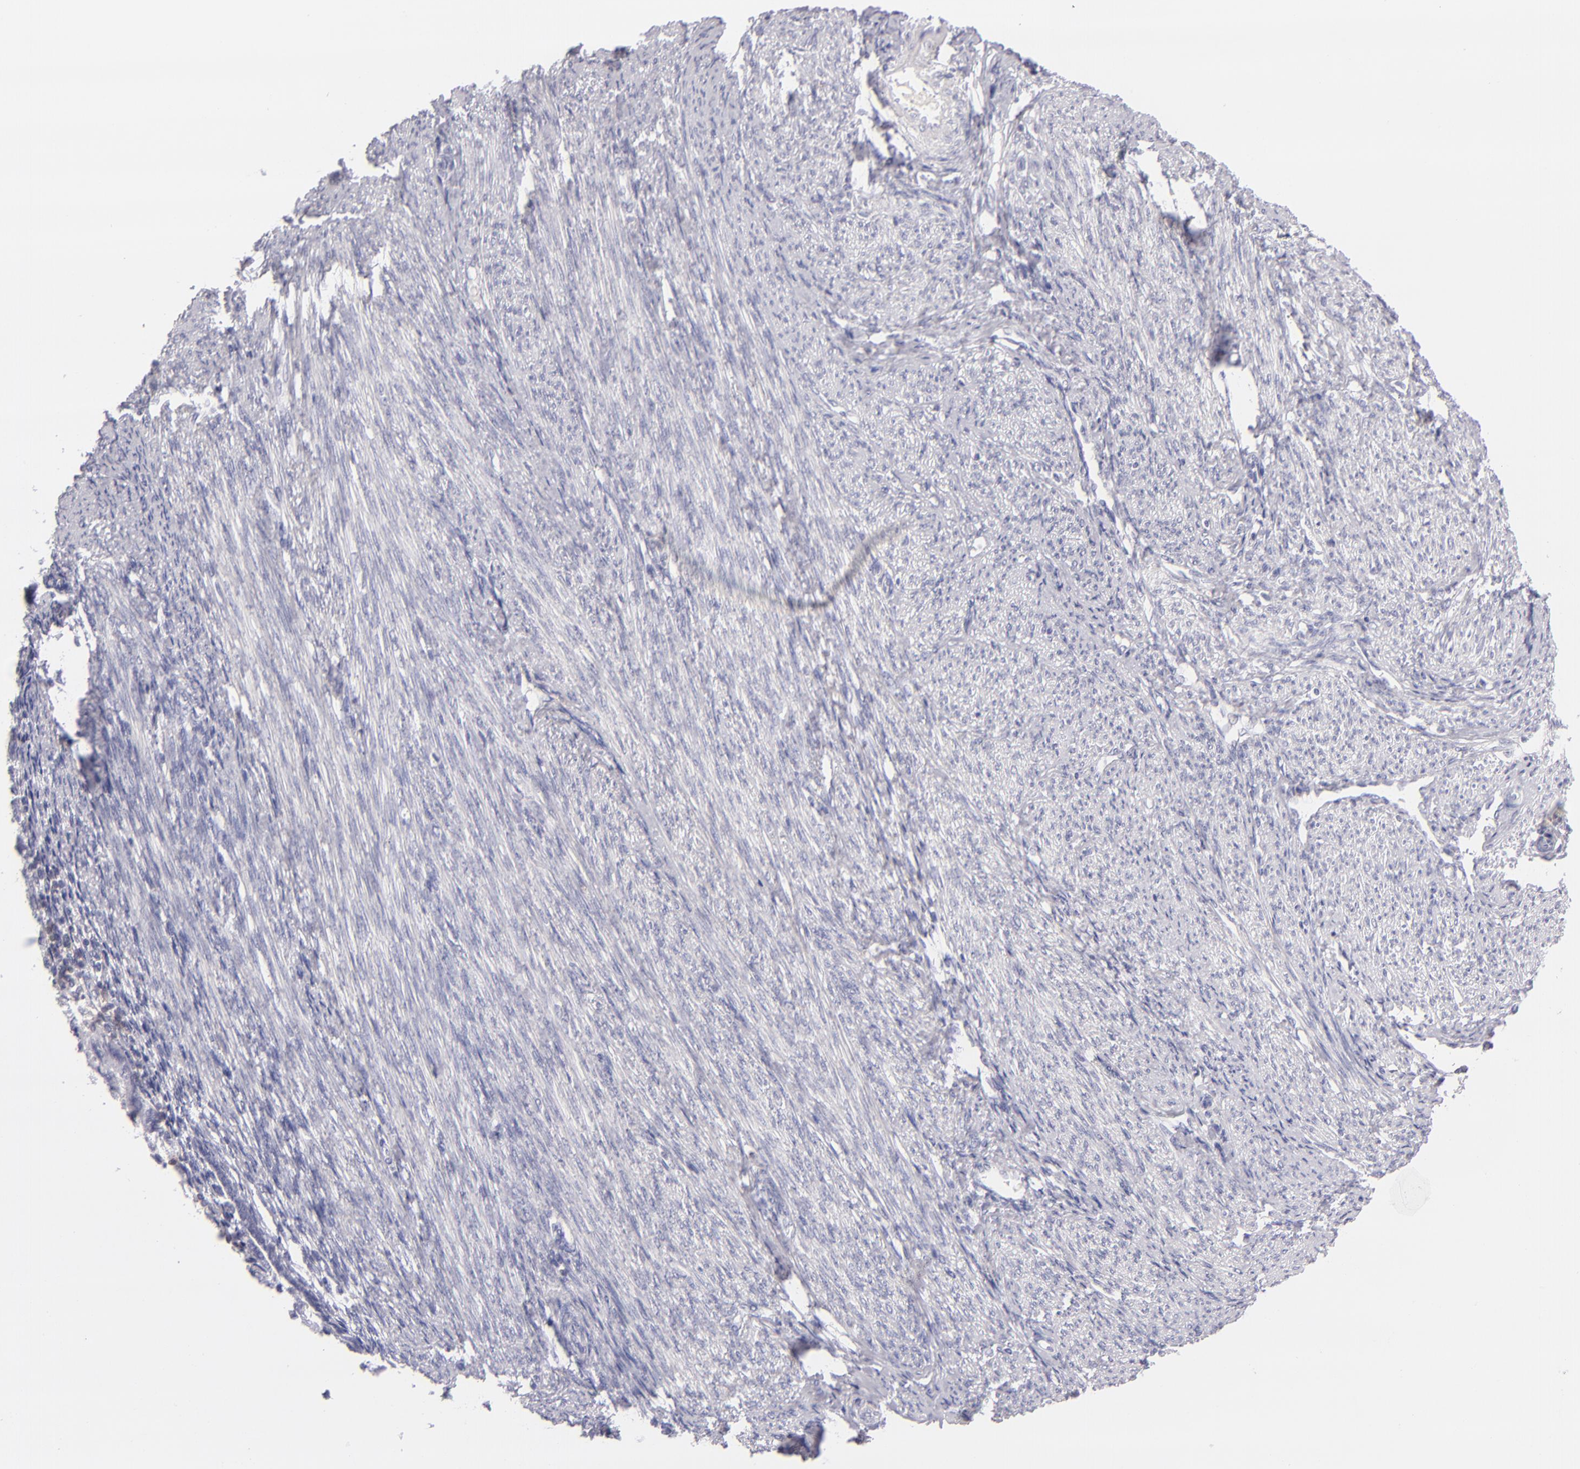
{"staining": {"intensity": "negative", "quantity": "none", "location": "none"}, "tissue": "endometrial cancer", "cell_type": "Tumor cells", "image_type": "cancer", "snomed": [{"axis": "morphology", "description": "Adenocarcinoma, NOS"}, {"axis": "topography", "description": "Endometrium"}], "caption": "IHC of endometrial adenocarcinoma exhibits no expression in tumor cells.", "gene": "CD48", "patient": {"sex": "female", "age": 55}}